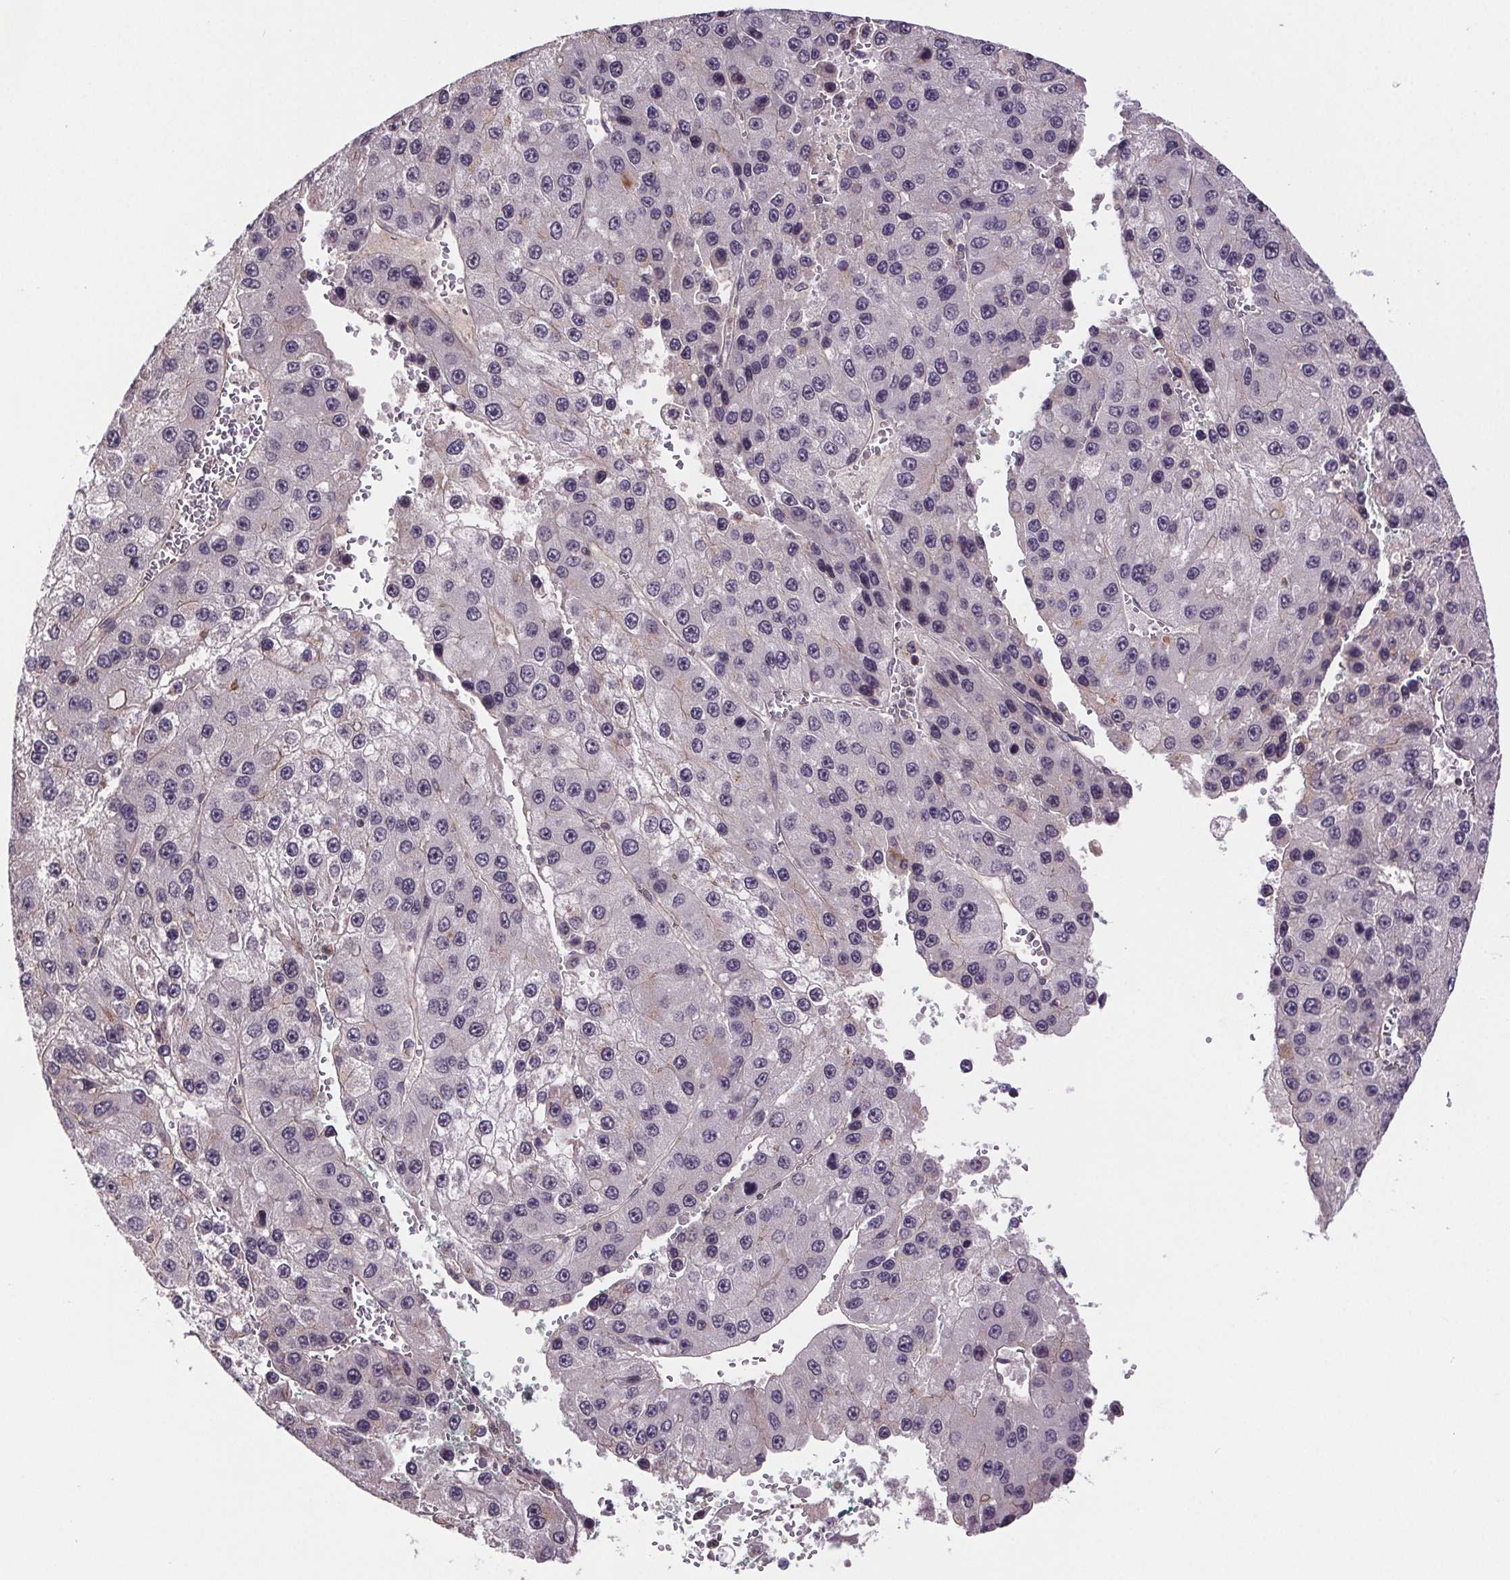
{"staining": {"intensity": "negative", "quantity": "none", "location": "none"}, "tissue": "liver cancer", "cell_type": "Tumor cells", "image_type": "cancer", "snomed": [{"axis": "morphology", "description": "Carcinoma, Hepatocellular, NOS"}, {"axis": "topography", "description": "Liver"}], "caption": "Tumor cells are negative for protein expression in human liver cancer.", "gene": "CLN3", "patient": {"sex": "female", "age": 73}}